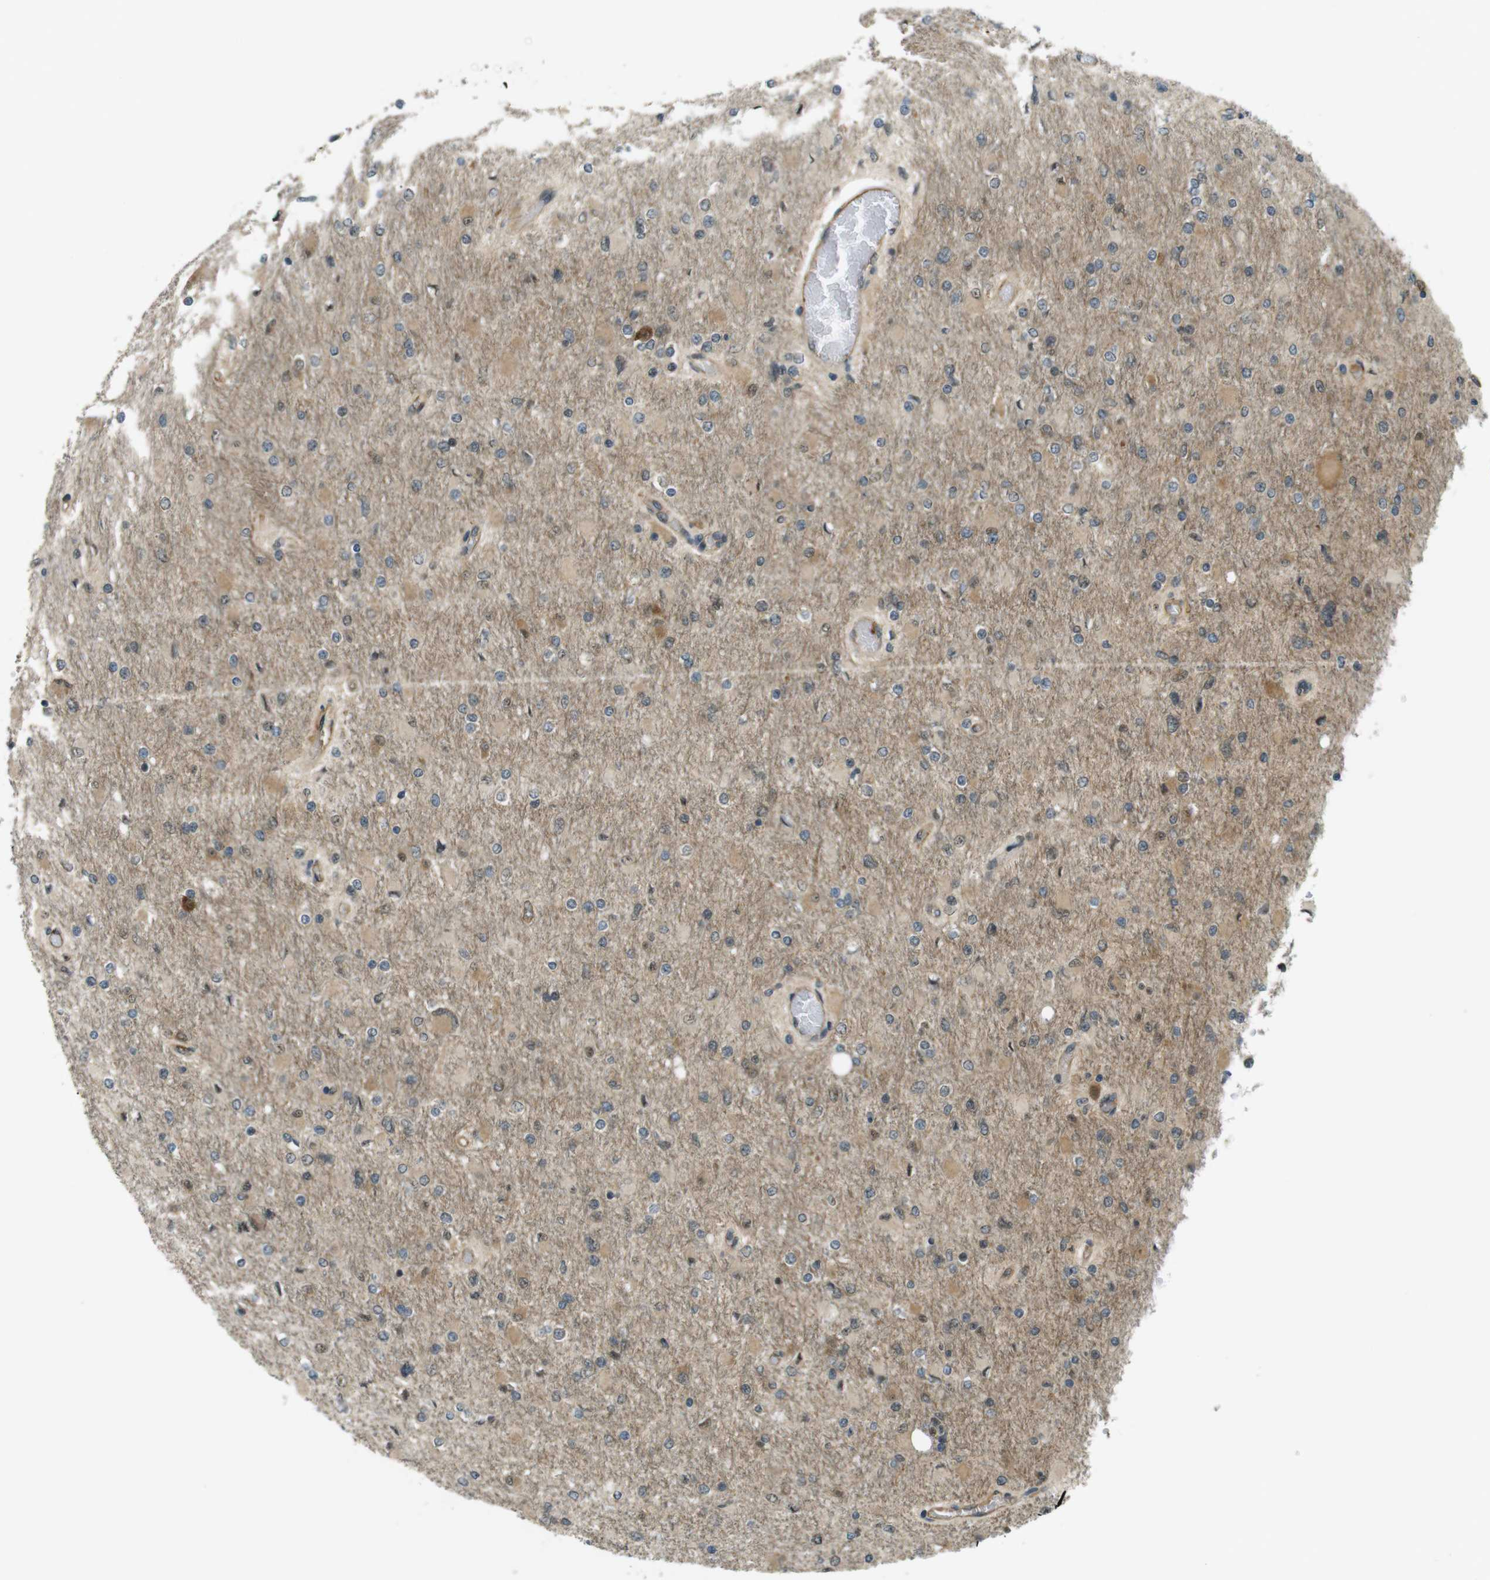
{"staining": {"intensity": "weak", "quantity": "<25%", "location": "cytoplasmic/membranous,nuclear"}, "tissue": "glioma", "cell_type": "Tumor cells", "image_type": "cancer", "snomed": [{"axis": "morphology", "description": "Glioma, malignant, High grade"}, {"axis": "topography", "description": "Cerebral cortex"}], "caption": "Immunohistochemistry photomicrograph of human glioma stained for a protein (brown), which reveals no expression in tumor cells.", "gene": "TIAM2", "patient": {"sex": "female", "age": 36}}